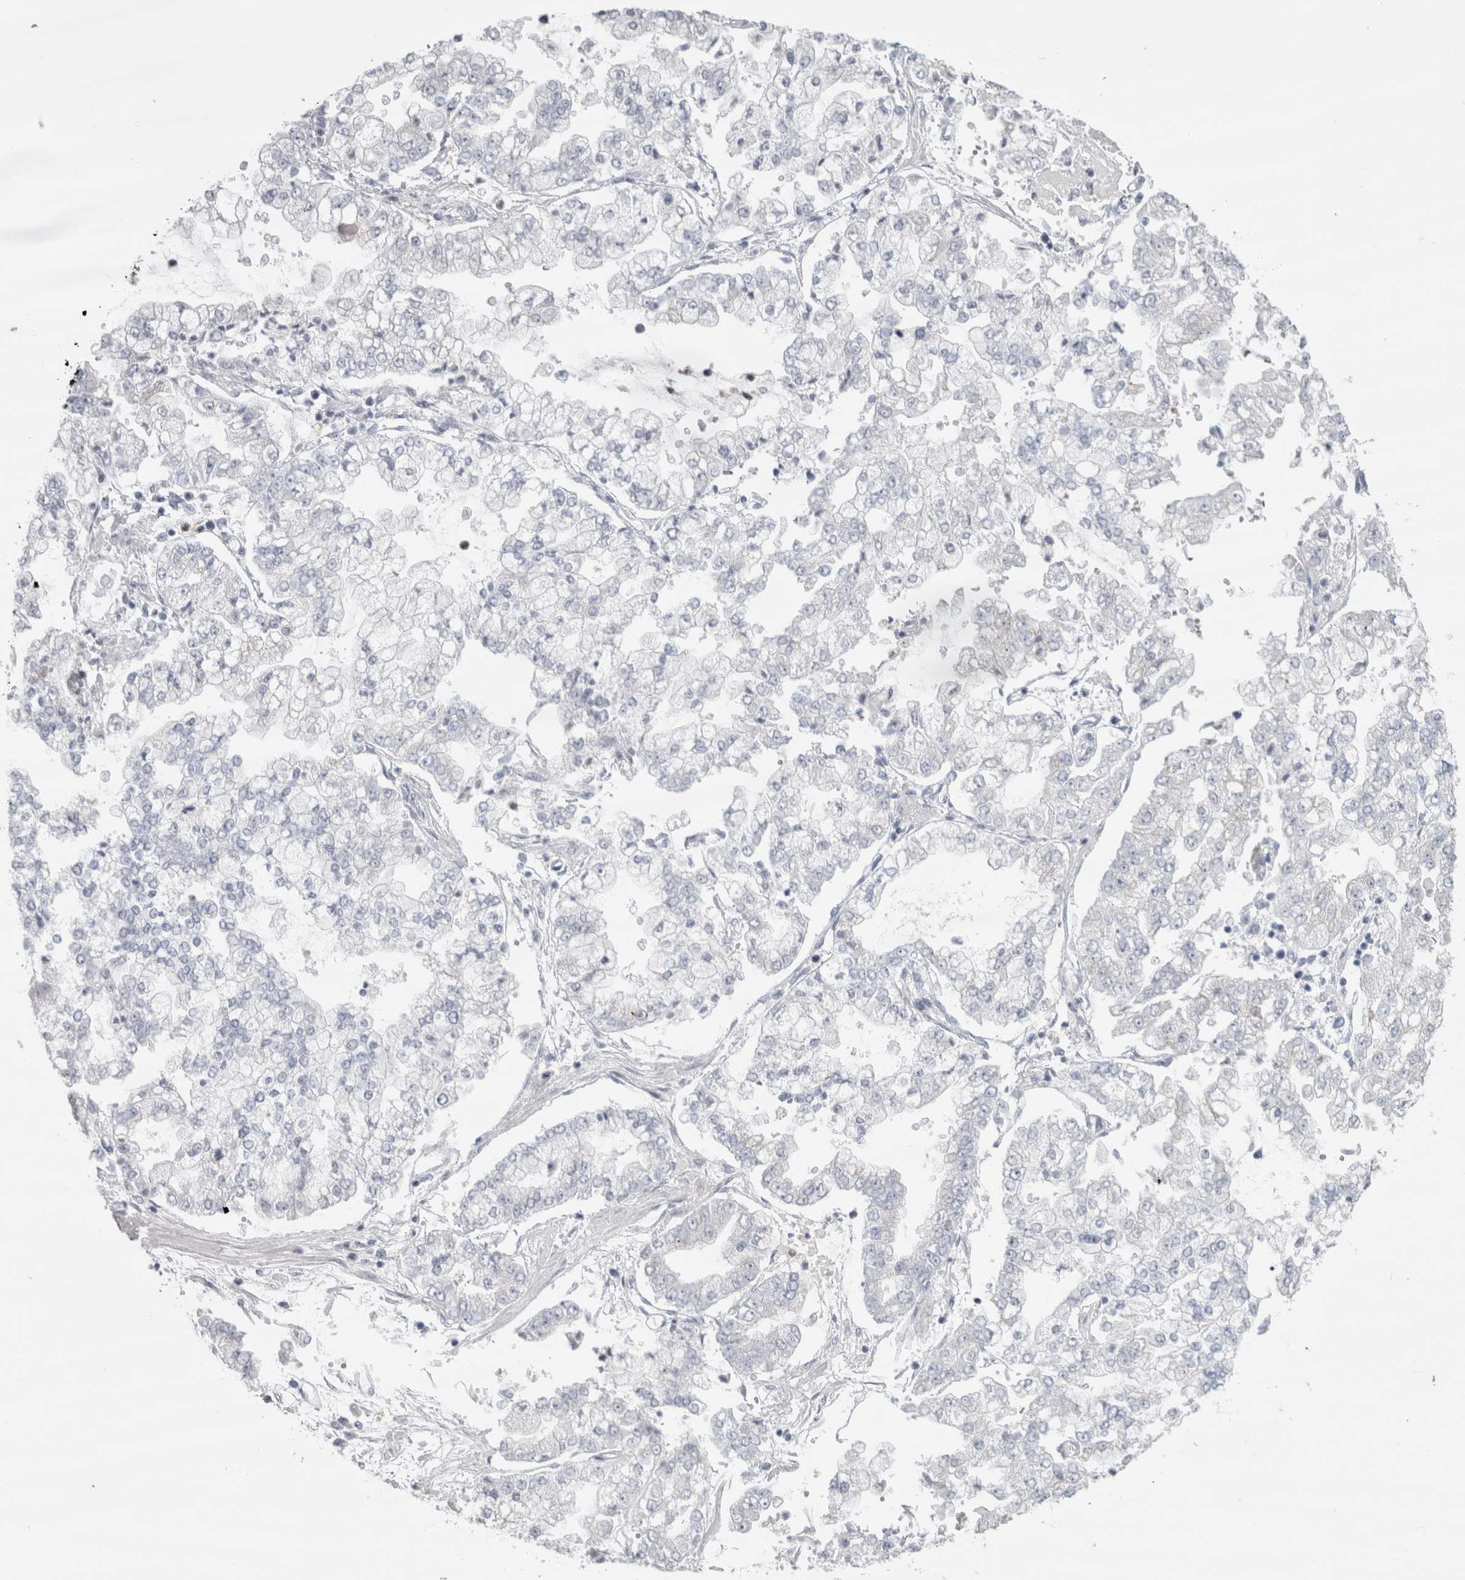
{"staining": {"intensity": "negative", "quantity": "none", "location": "none"}, "tissue": "stomach cancer", "cell_type": "Tumor cells", "image_type": "cancer", "snomed": [{"axis": "morphology", "description": "Adenocarcinoma, NOS"}, {"axis": "topography", "description": "Stomach"}], "caption": "Immunohistochemistry (IHC) micrograph of neoplastic tissue: human stomach cancer stained with DAB (3,3'-diaminobenzidine) reveals no significant protein expression in tumor cells.", "gene": "PLIN1", "patient": {"sex": "male", "age": 76}}